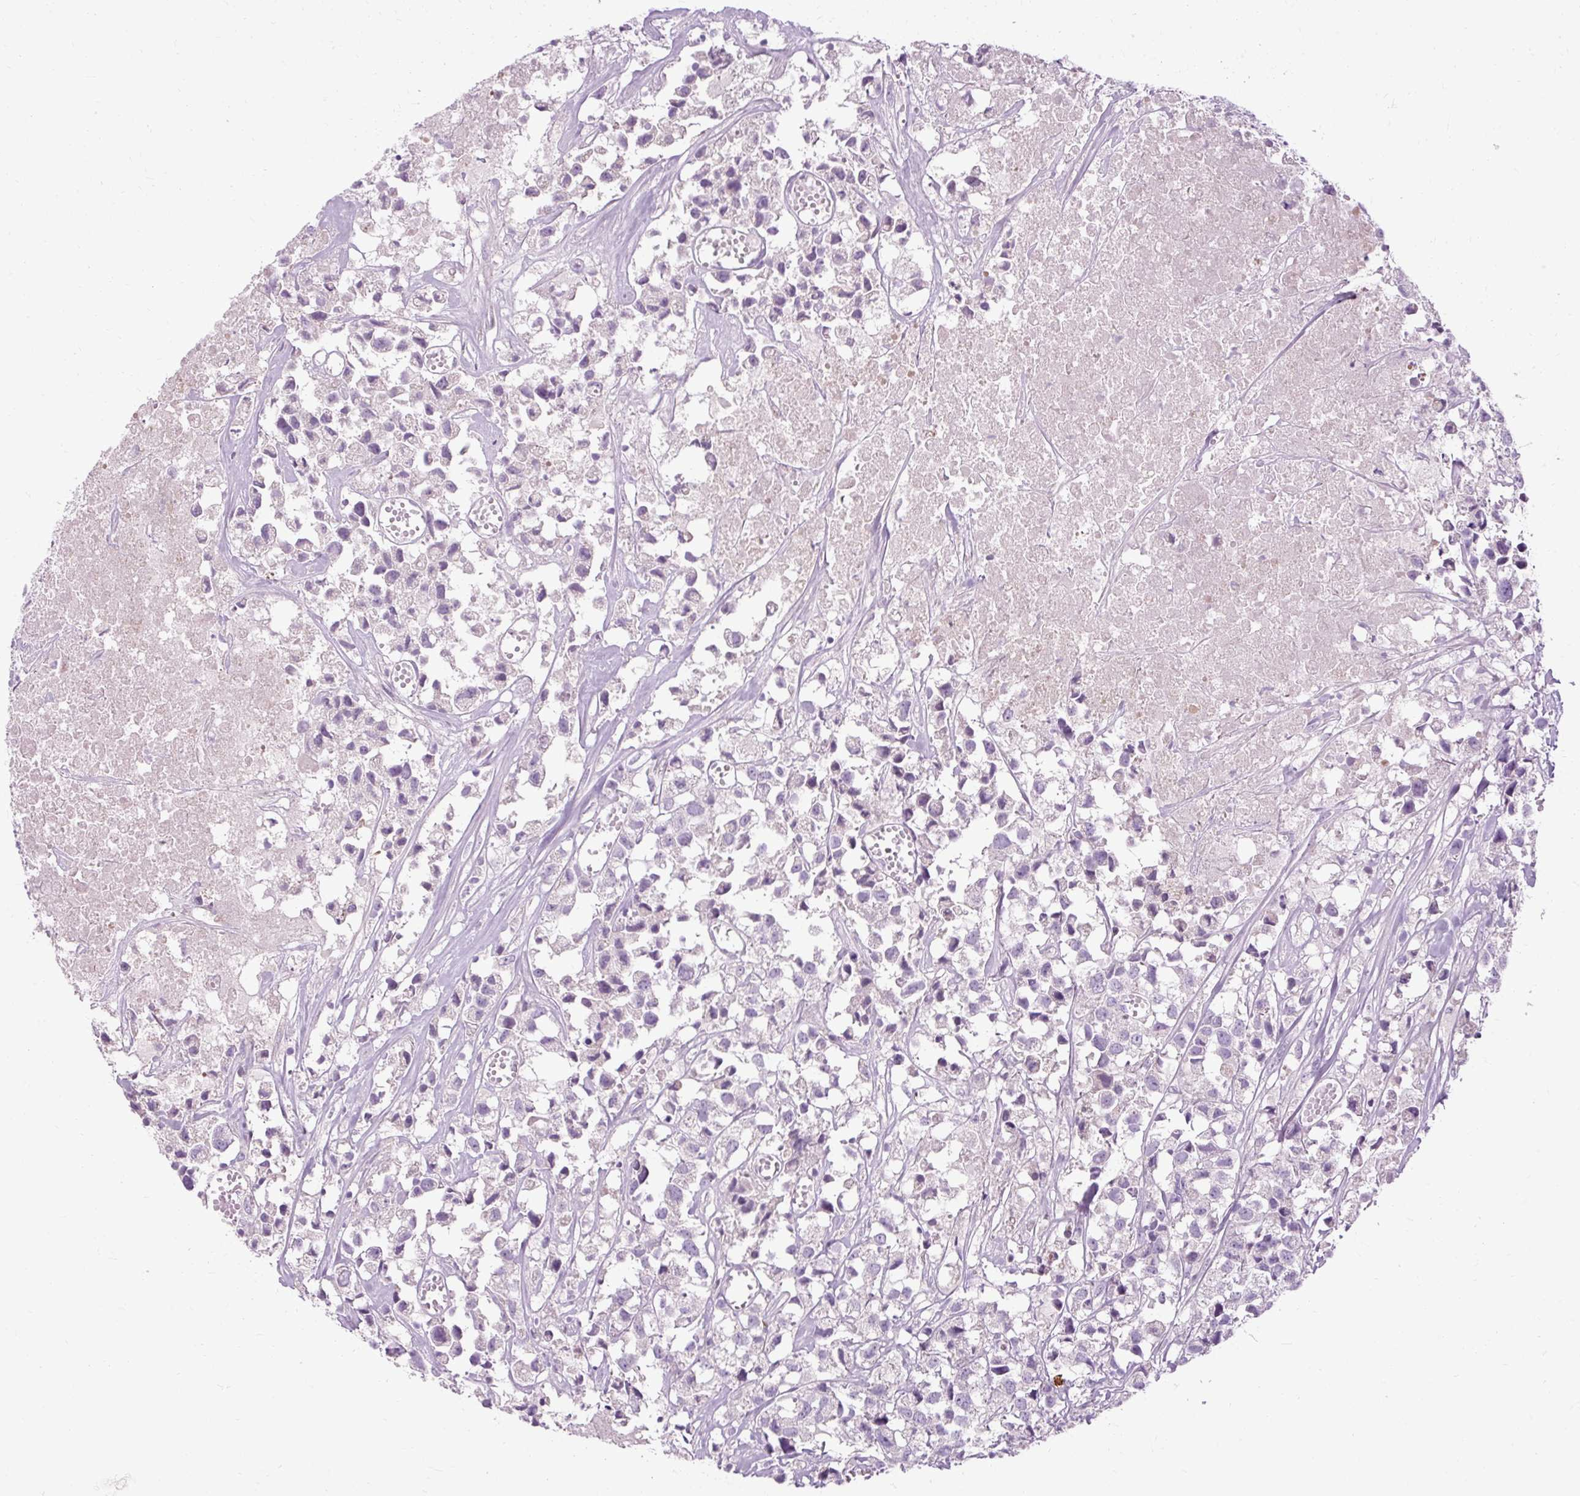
{"staining": {"intensity": "negative", "quantity": "none", "location": "none"}, "tissue": "urothelial cancer", "cell_type": "Tumor cells", "image_type": "cancer", "snomed": [{"axis": "morphology", "description": "Urothelial carcinoma, High grade"}, {"axis": "topography", "description": "Urinary bladder"}], "caption": "Protein analysis of urothelial carcinoma (high-grade) shows no significant expression in tumor cells.", "gene": "ARRDC2", "patient": {"sex": "female", "age": 75}}